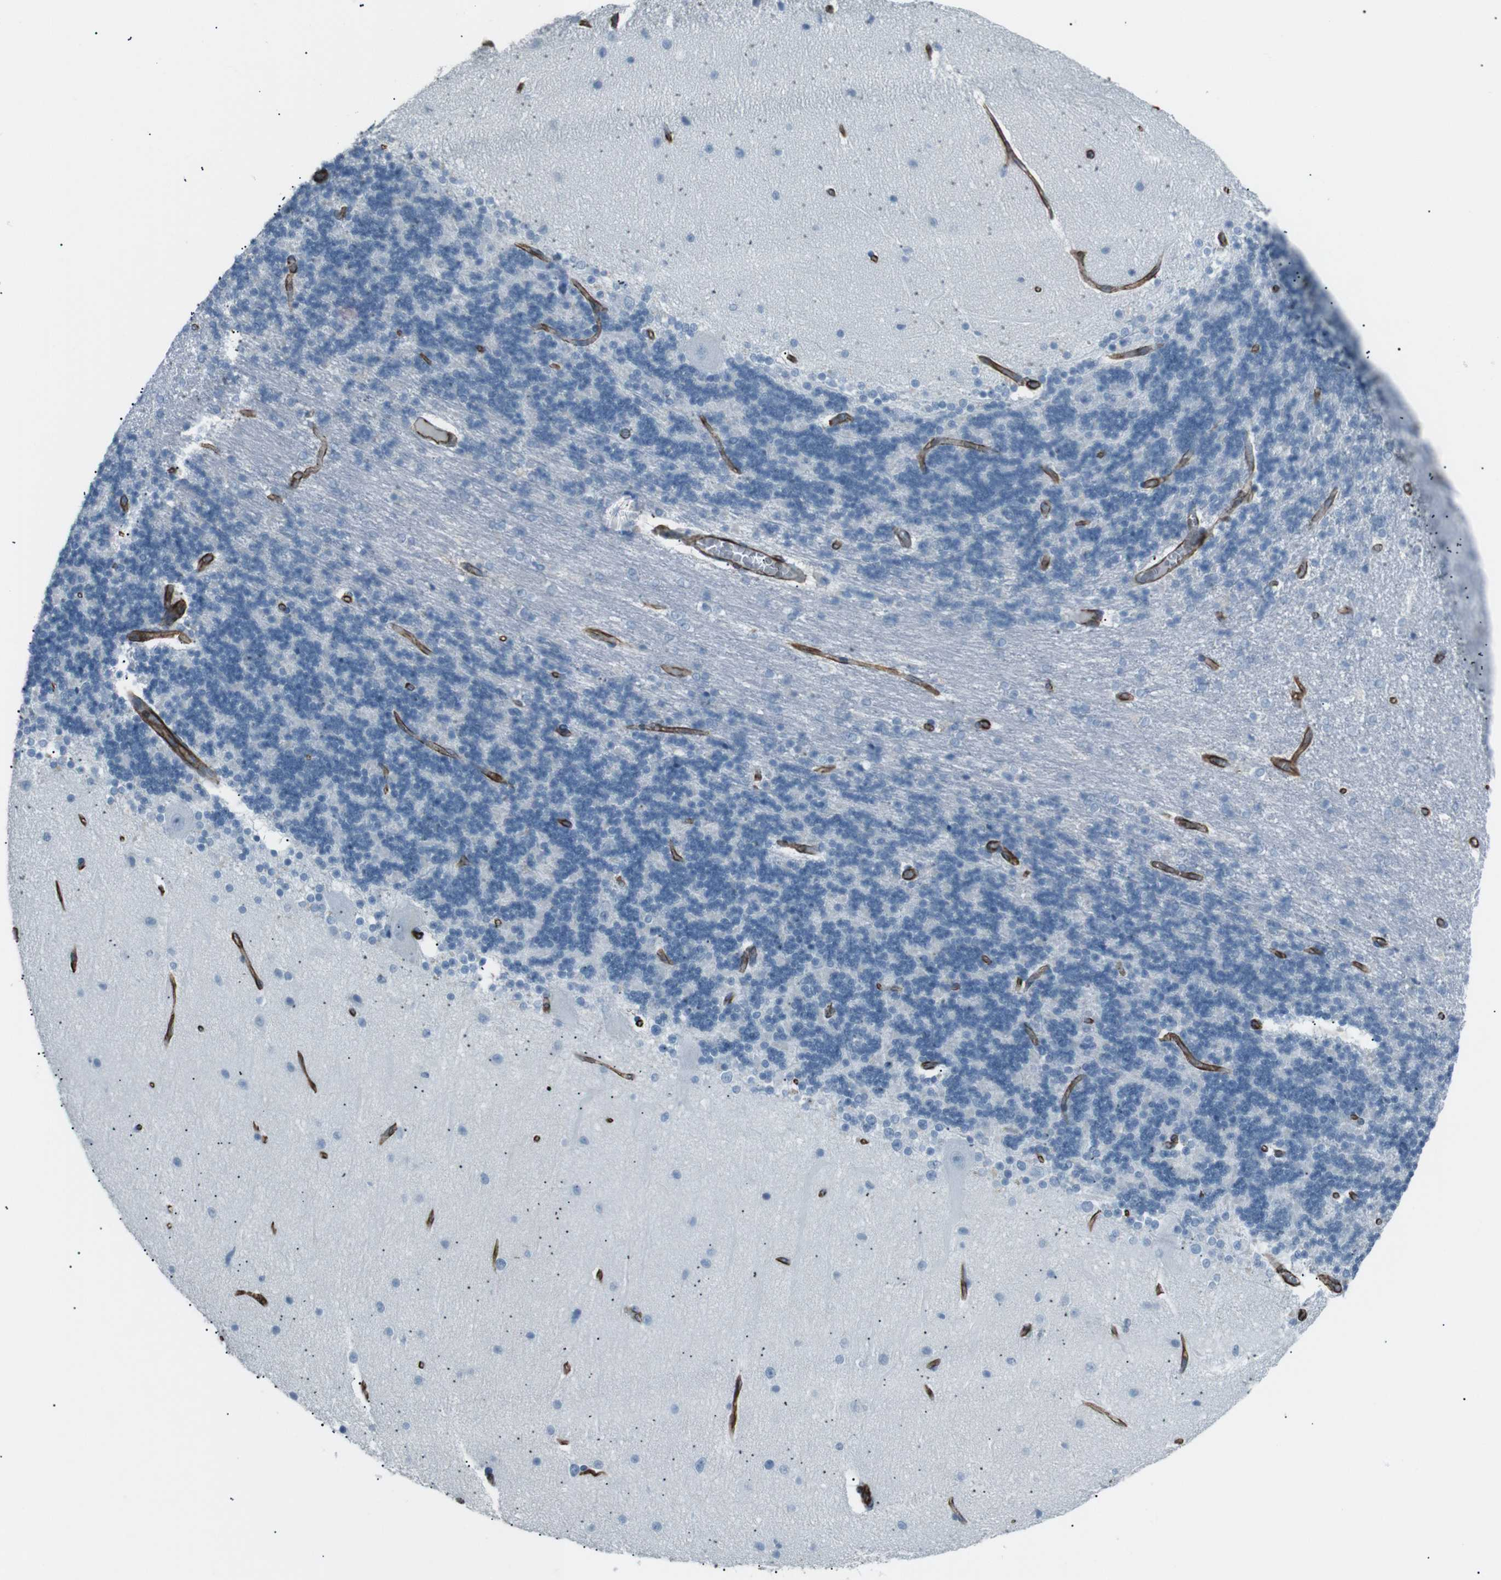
{"staining": {"intensity": "negative", "quantity": "none", "location": "none"}, "tissue": "cerebellum", "cell_type": "Cells in granular layer", "image_type": "normal", "snomed": [{"axis": "morphology", "description": "Normal tissue, NOS"}, {"axis": "topography", "description": "Cerebellum"}], "caption": "Cerebellum stained for a protein using immunohistochemistry displays no positivity cells in granular layer.", "gene": "ZDHHC6", "patient": {"sex": "female", "age": 54}}